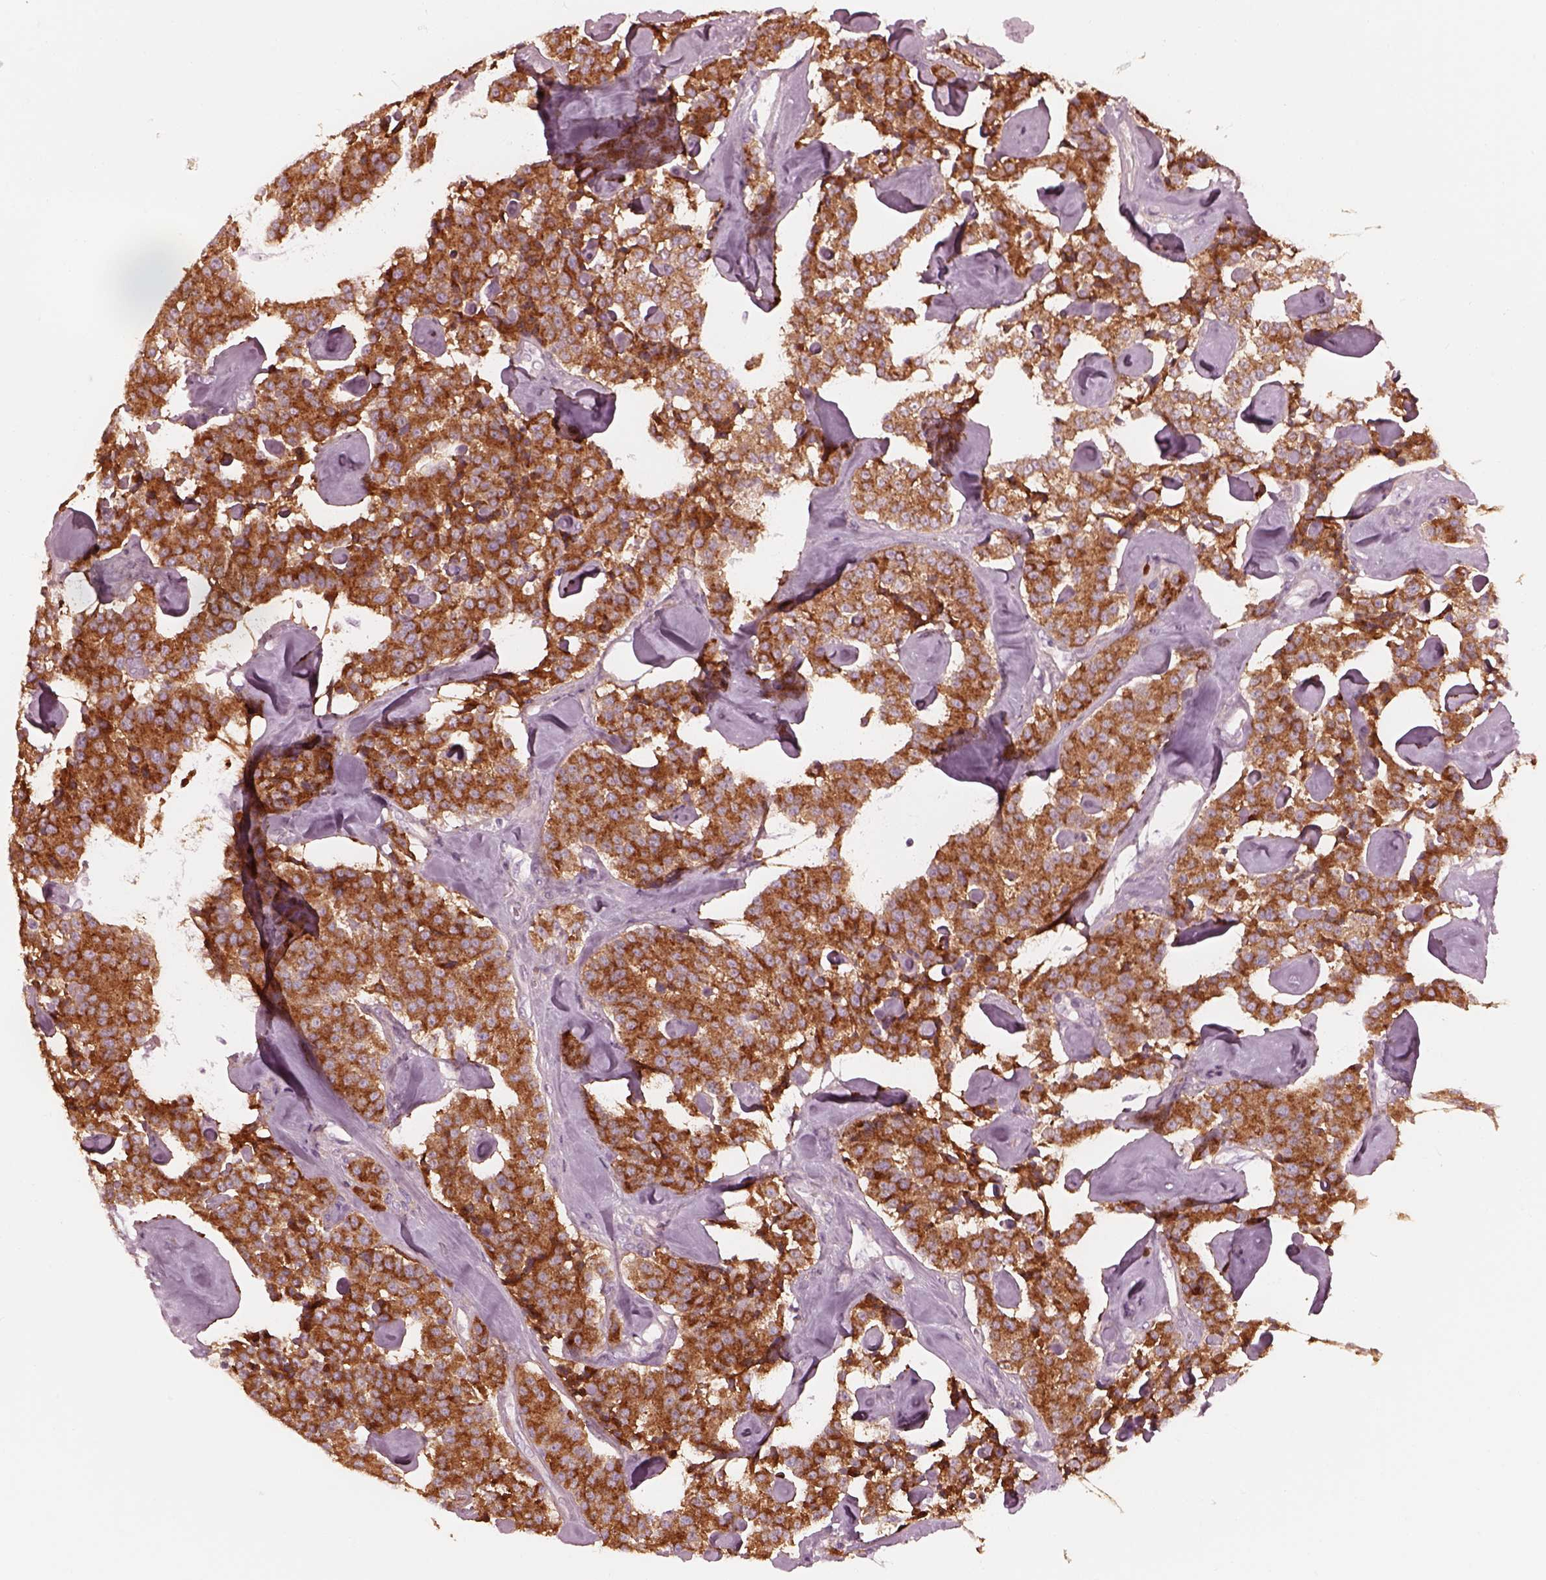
{"staining": {"intensity": "strong", "quantity": ">75%", "location": "cytoplasmic/membranous"}, "tissue": "carcinoid", "cell_type": "Tumor cells", "image_type": "cancer", "snomed": [{"axis": "morphology", "description": "Carcinoid, malignant, NOS"}, {"axis": "topography", "description": "Pancreas"}], "caption": "Human carcinoid (malignant) stained with a protein marker reveals strong staining in tumor cells.", "gene": "ELAPOR1", "patient": {"sex": "male", "age": 41}}